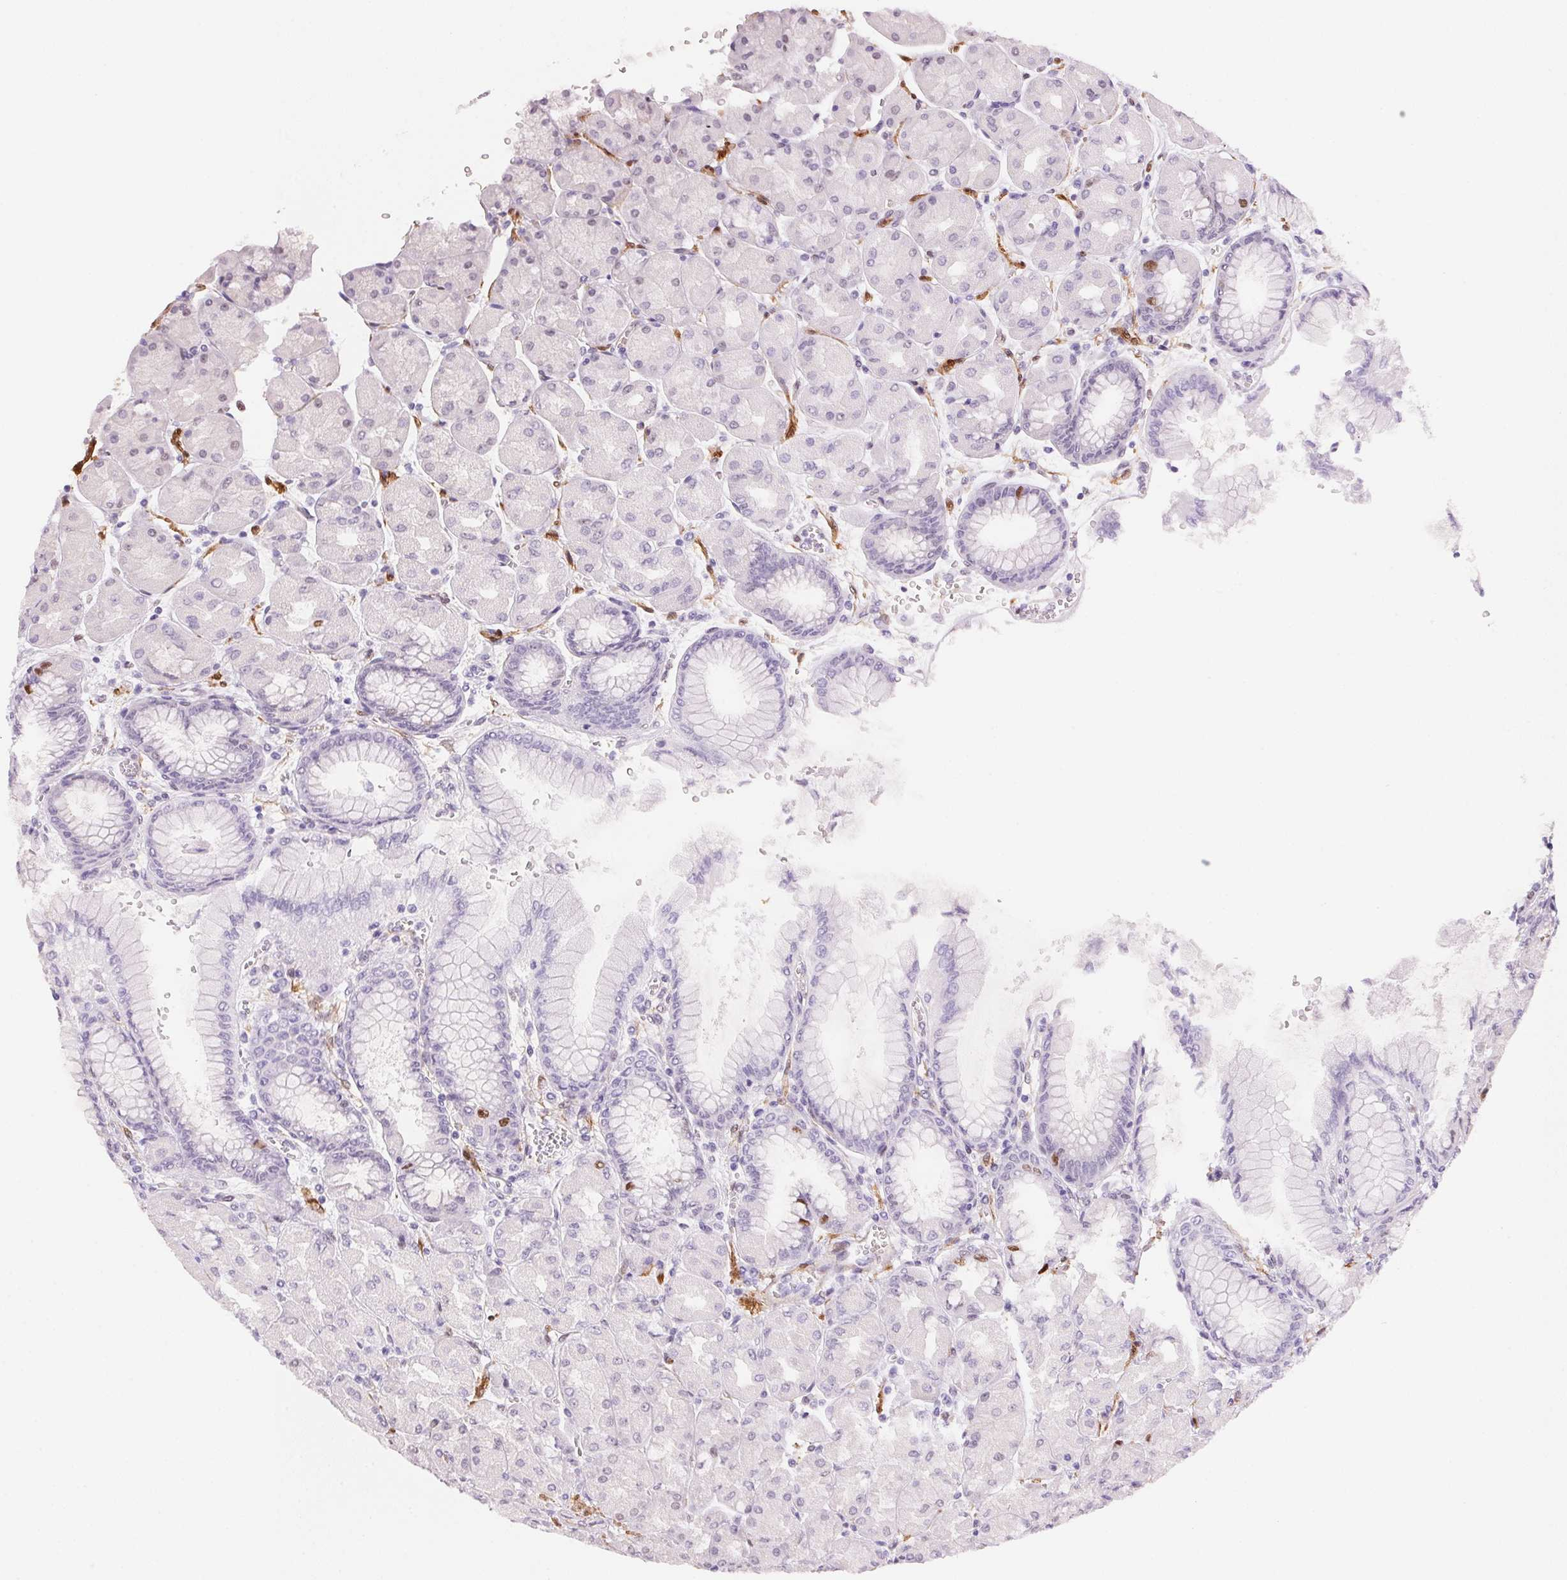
{"staining": {"intensity": "weak", "quantity": "<25%", "location": "cytoplasmic/membranous"}, "tissue": "stomach", "cell_type": "Glandular cells", "image_type": "normal", "snomed": [{"axis": "morphology", "description": "Normal tissue, NOS"}, {"axis": "topography", "description": "Stomach, upper"}], "caption": "An image of stomach stained for a protein displays no brown staining in glandular cells. (IHC, brightfield microscopy, high magnification).", "gene": "SMTN", "patient": {"sex": "female", "age": 56}}